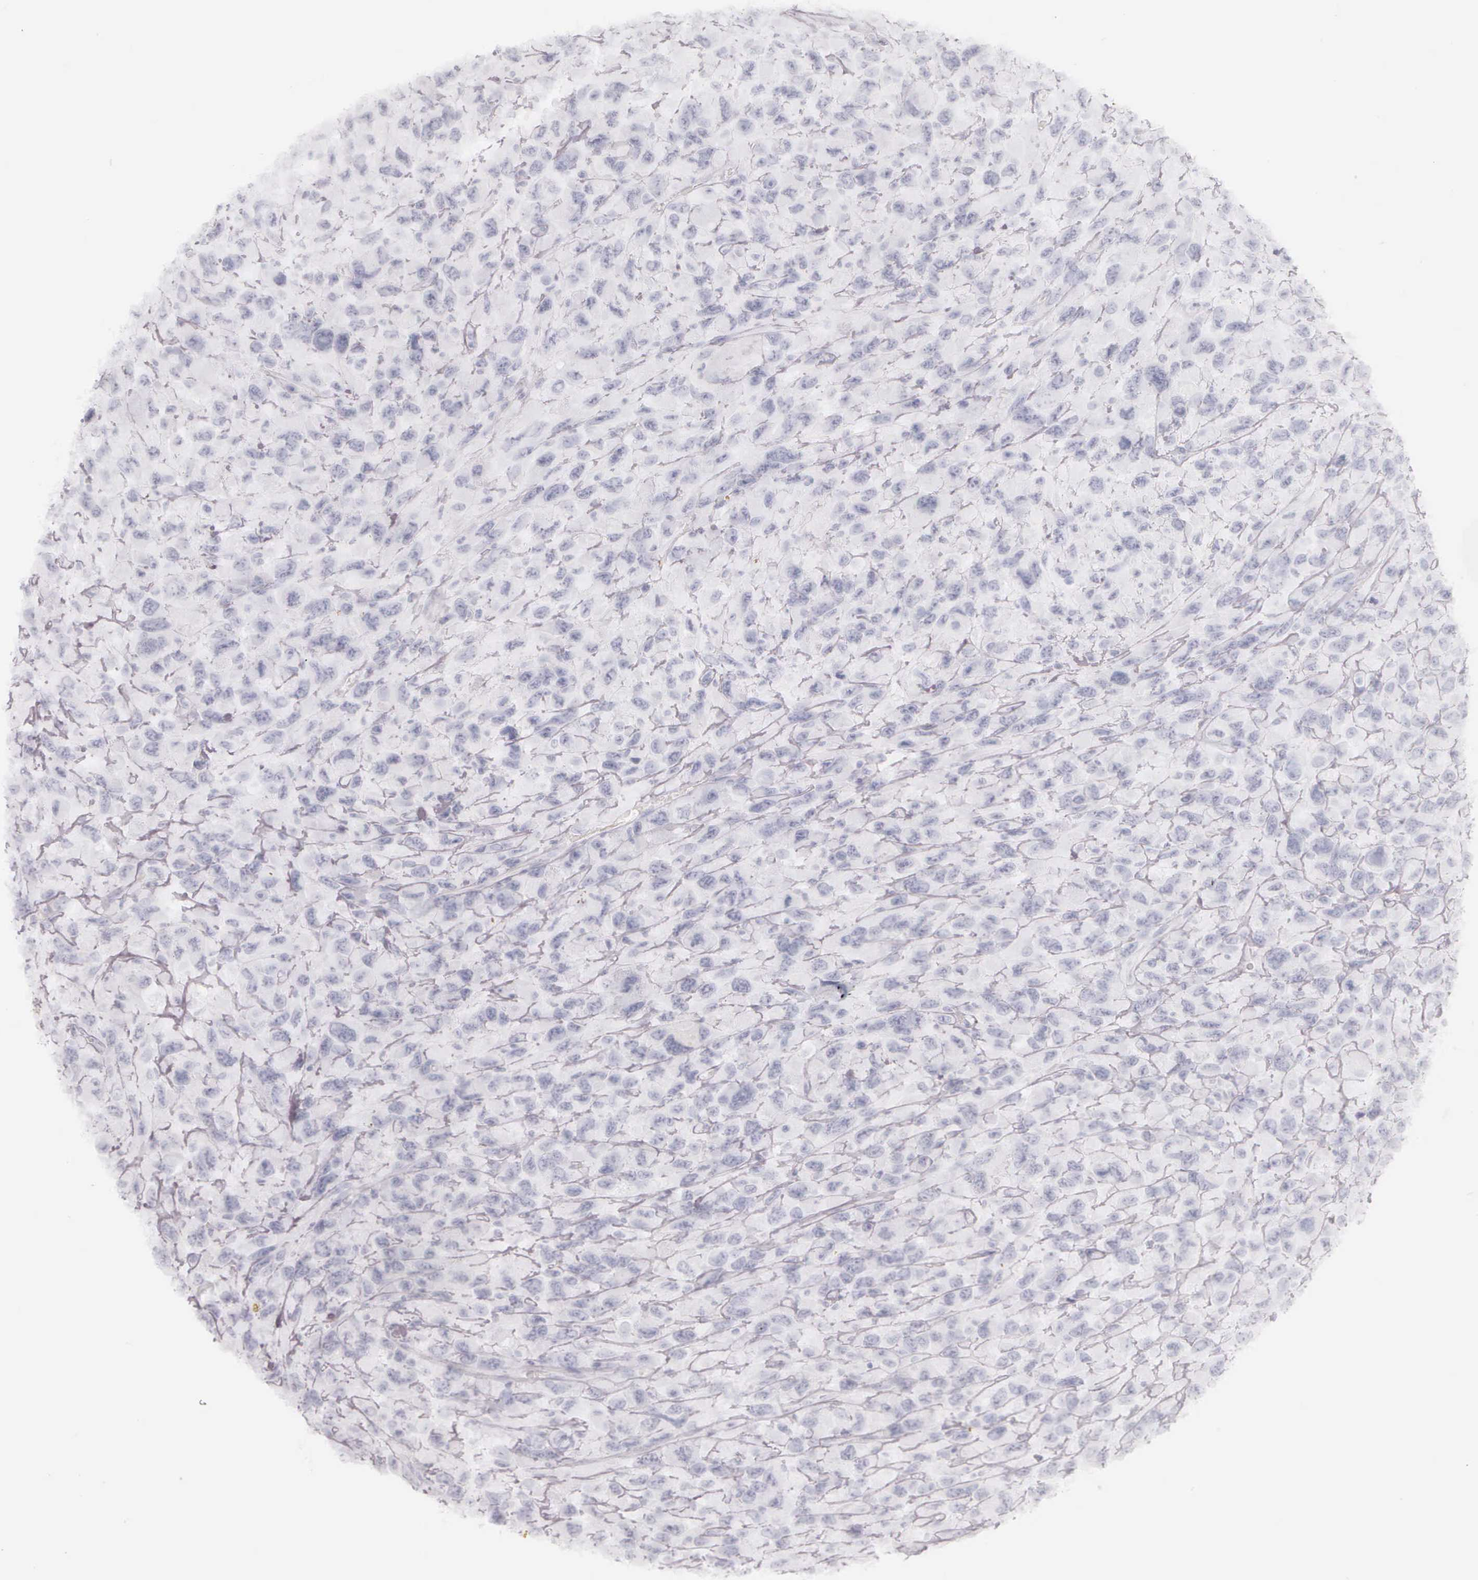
{"staining": {"intensity": "negative", "quantity": "none", "location": "none"}, "tissue": "renal cancer", "cell_type": "Tumor cells", "image_type": "cancer", "snomed": [{"axis": "morphology", "description": "Adenocarcinoma, NOS"}, {"axis": "topography", "description": "Kidney"}], "caption": "High magnification brightfield microscopy of renal adenocarcinoma stained with DAB (brown) and counterstained with hematoxylin (blue): tumor cells show no significant staining.", "gene": "KRT14", "patient": {"sex": "male", "age": 79}}